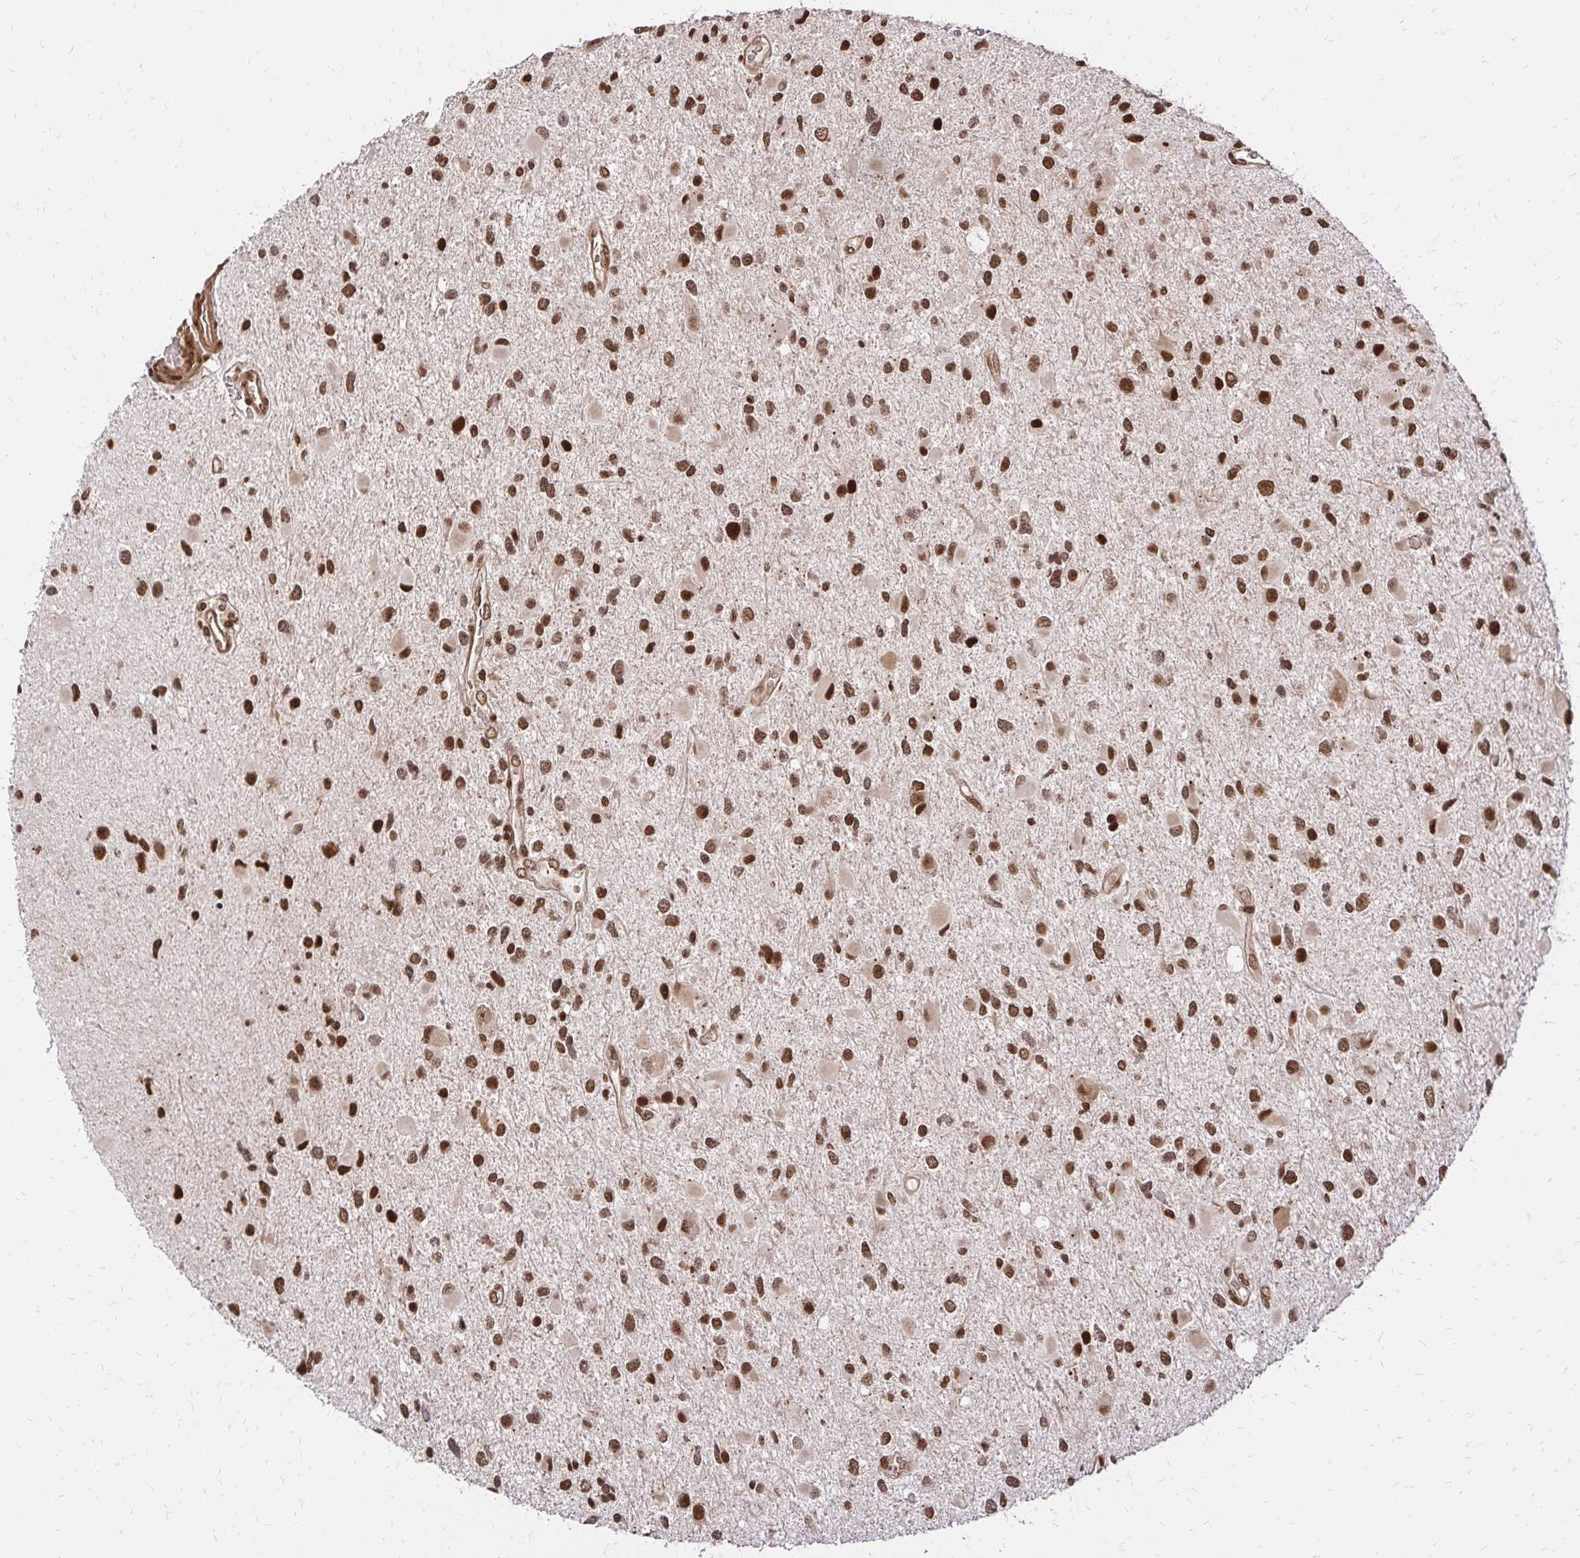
{"staining": {"intensity": "strong", "quantity": ">75%", "location": "nuclear"}, "tissue": "glioma", "cell_type": "Tumor cells", "image_type": "cancer", "snomed": [{"axis": "morphology", "description": "Glioma, malignant, Low grade"}, {"axis": "topography", "description": "Brain"}], "caption": "IHC micrograph of neoplastic tissue: human malignant glioma (low-grade) stained using immunohistochemistry (IHC) demonstrates high levels of strong protein expression localized specifically in the nuclear of tumor cells, appearing as a nuclear brown color.", "gene": "GLYR1", "patient": {"sex": "female", "age": 32}}